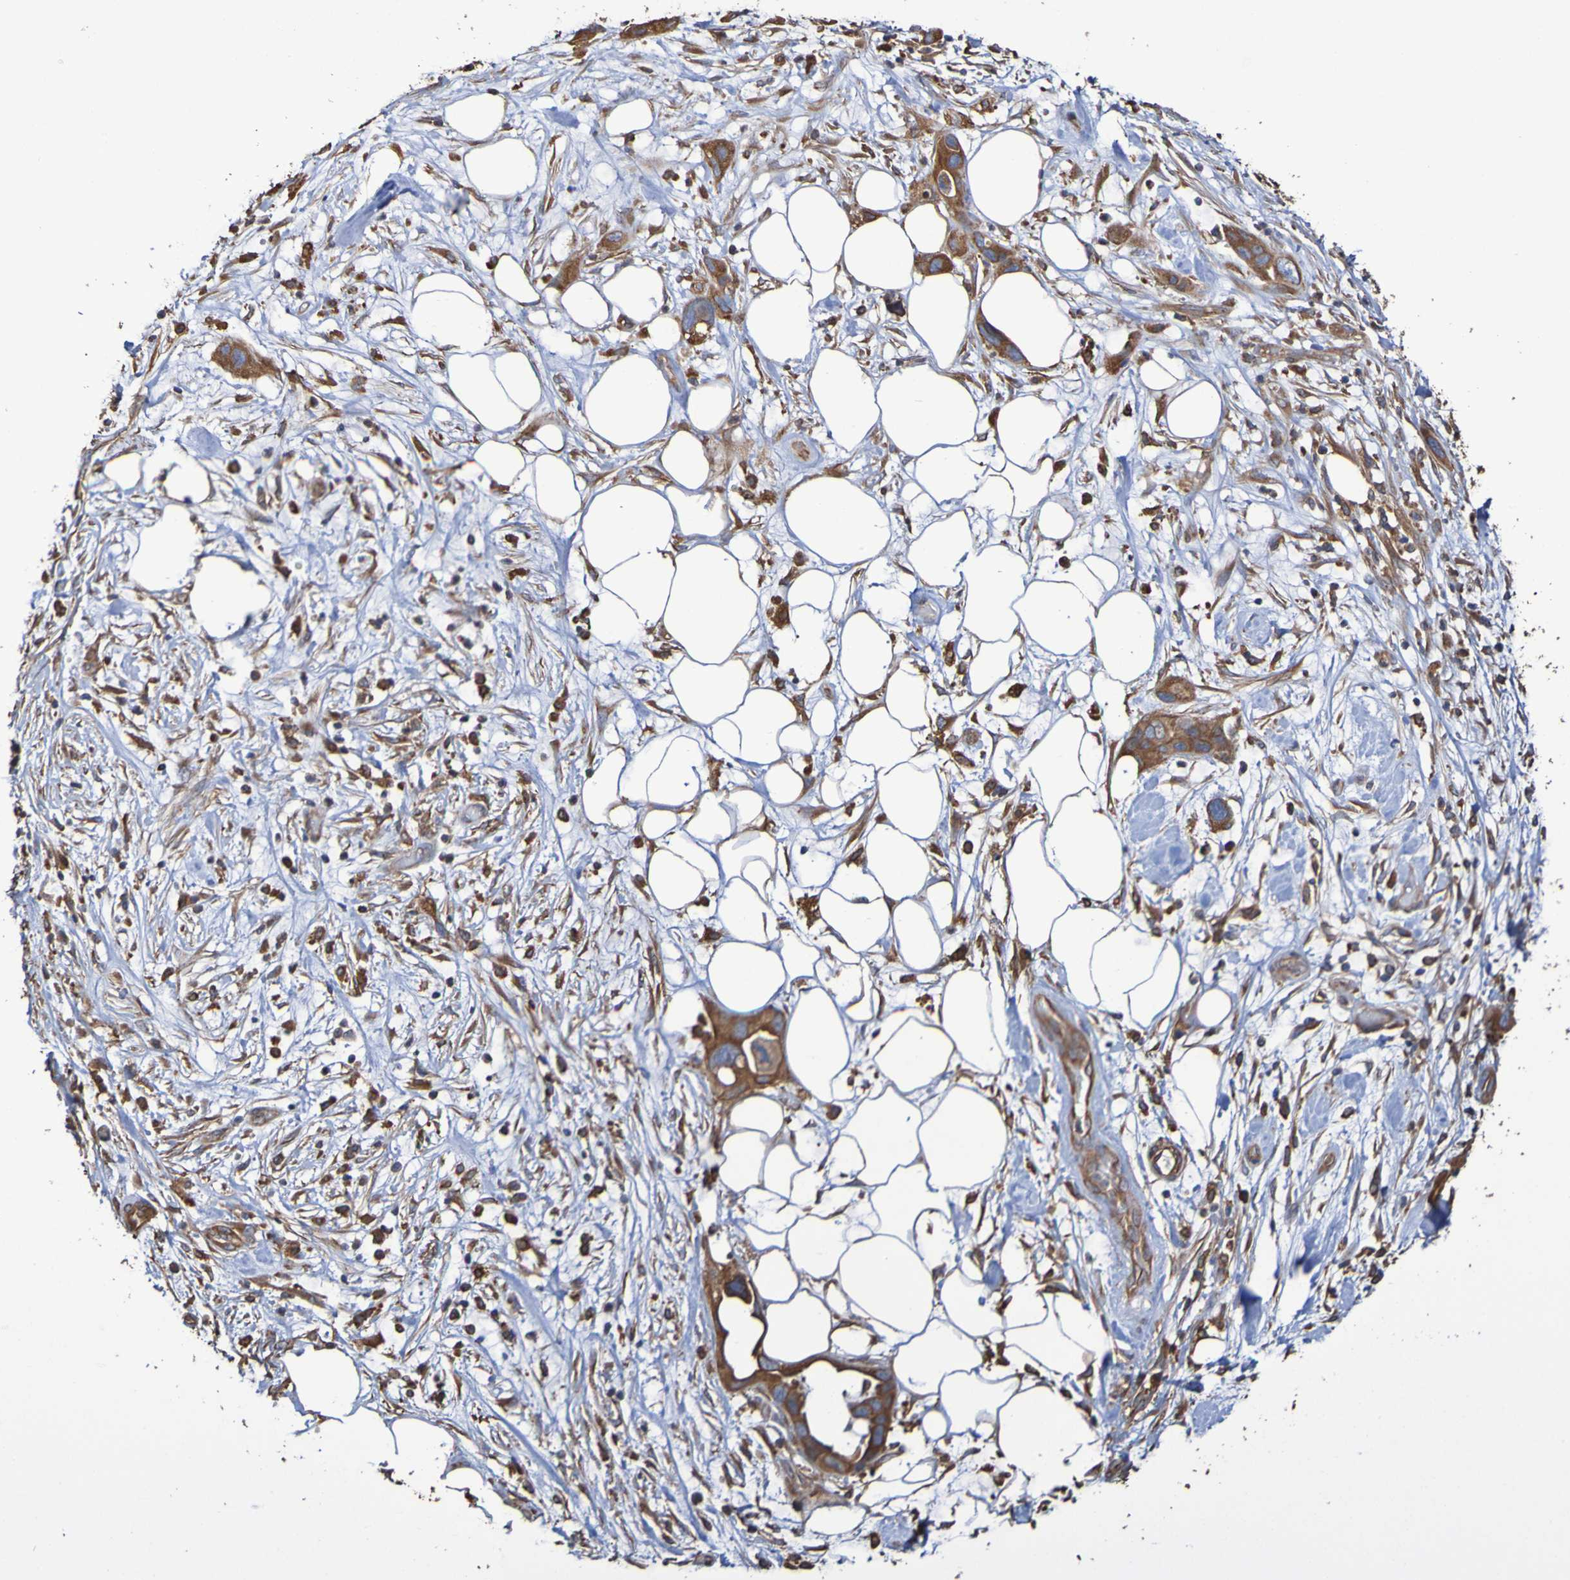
{"staining": {"intensity": "moderate", "quantity": ">75%", "location": "cytoplasmic/membranous"}, "tissue": "pancreatic cancer", "cell_type": "Tumor cells", "image_type": "cancer", "snomed": [{"axis": "morphology", "description": "Adenocarcinoma, NOS"}, {"axis": "topography", "description": "Pancreas"}], "caption": "Immunohistochemical staining of pancreatic cancer demonstrates moderate cytoplasmic/membranous protein expression in about >75% of tumor cells. (Stains: DAB in brown, nuclei in blue, Microscopy: brightfield microscopy at high magnification).", "gene": "RAB11A", "patient": {"sex": "female", "age": 71}}